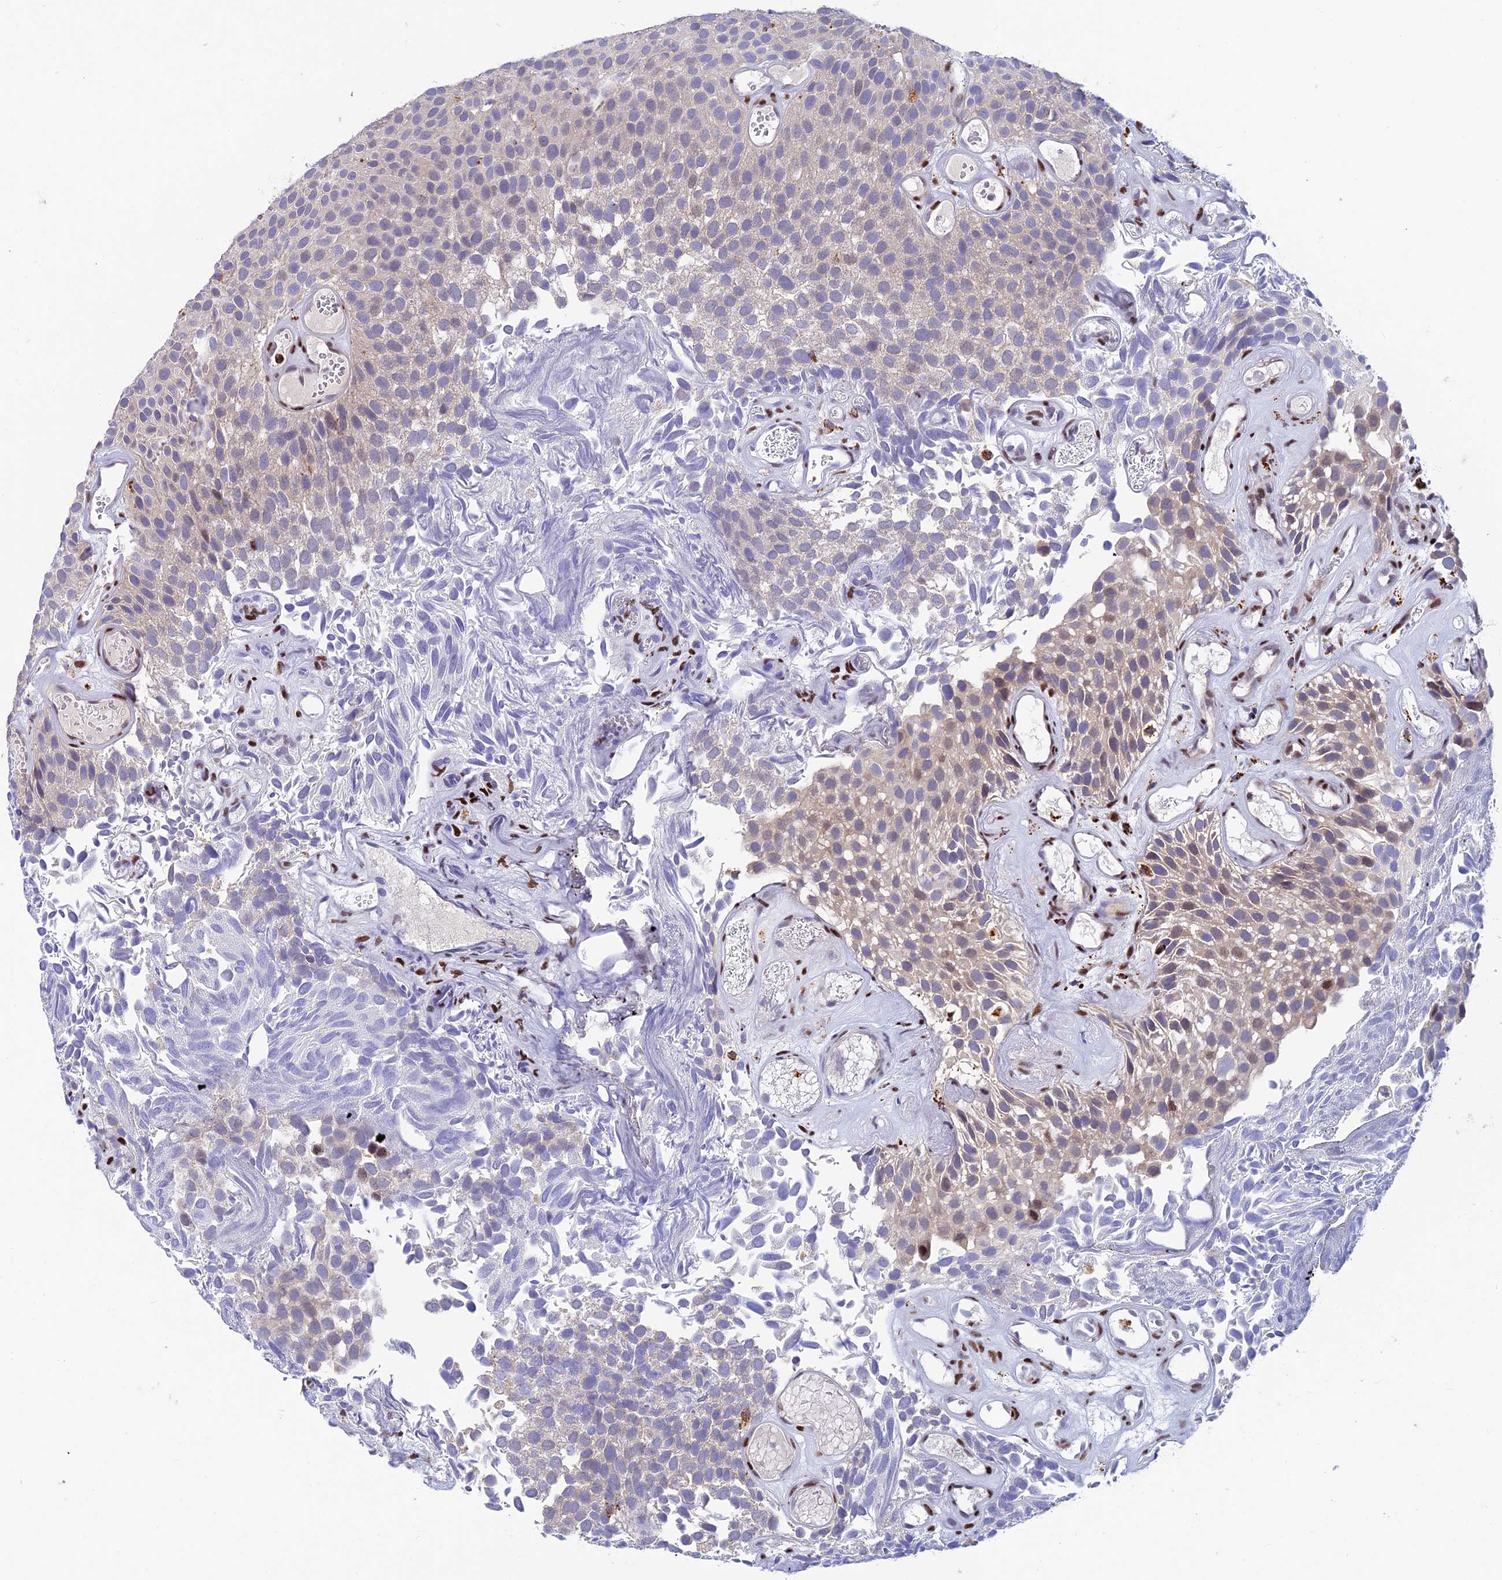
{"staining": {"intensity": "negative", "quantity": "none", "location": "none"}, "tissue": "urothelial cancer", "cell_type": "Tumor cells", "image_type": "cancer", "snomed": [{"axis": "morphology", "description": "Urothelial carcinoma, Low grade"}, {"axis": "topography", "description": "Urinary bladder"}], "caption": "DAB (3,3'-diaminobenzidine) immunohistochemical staining of low-grade urothelial carcinoma displays no significant positivity in tumor cells.", "gene": "HIC1", "patient": {"sex": "male", "age": 89}}